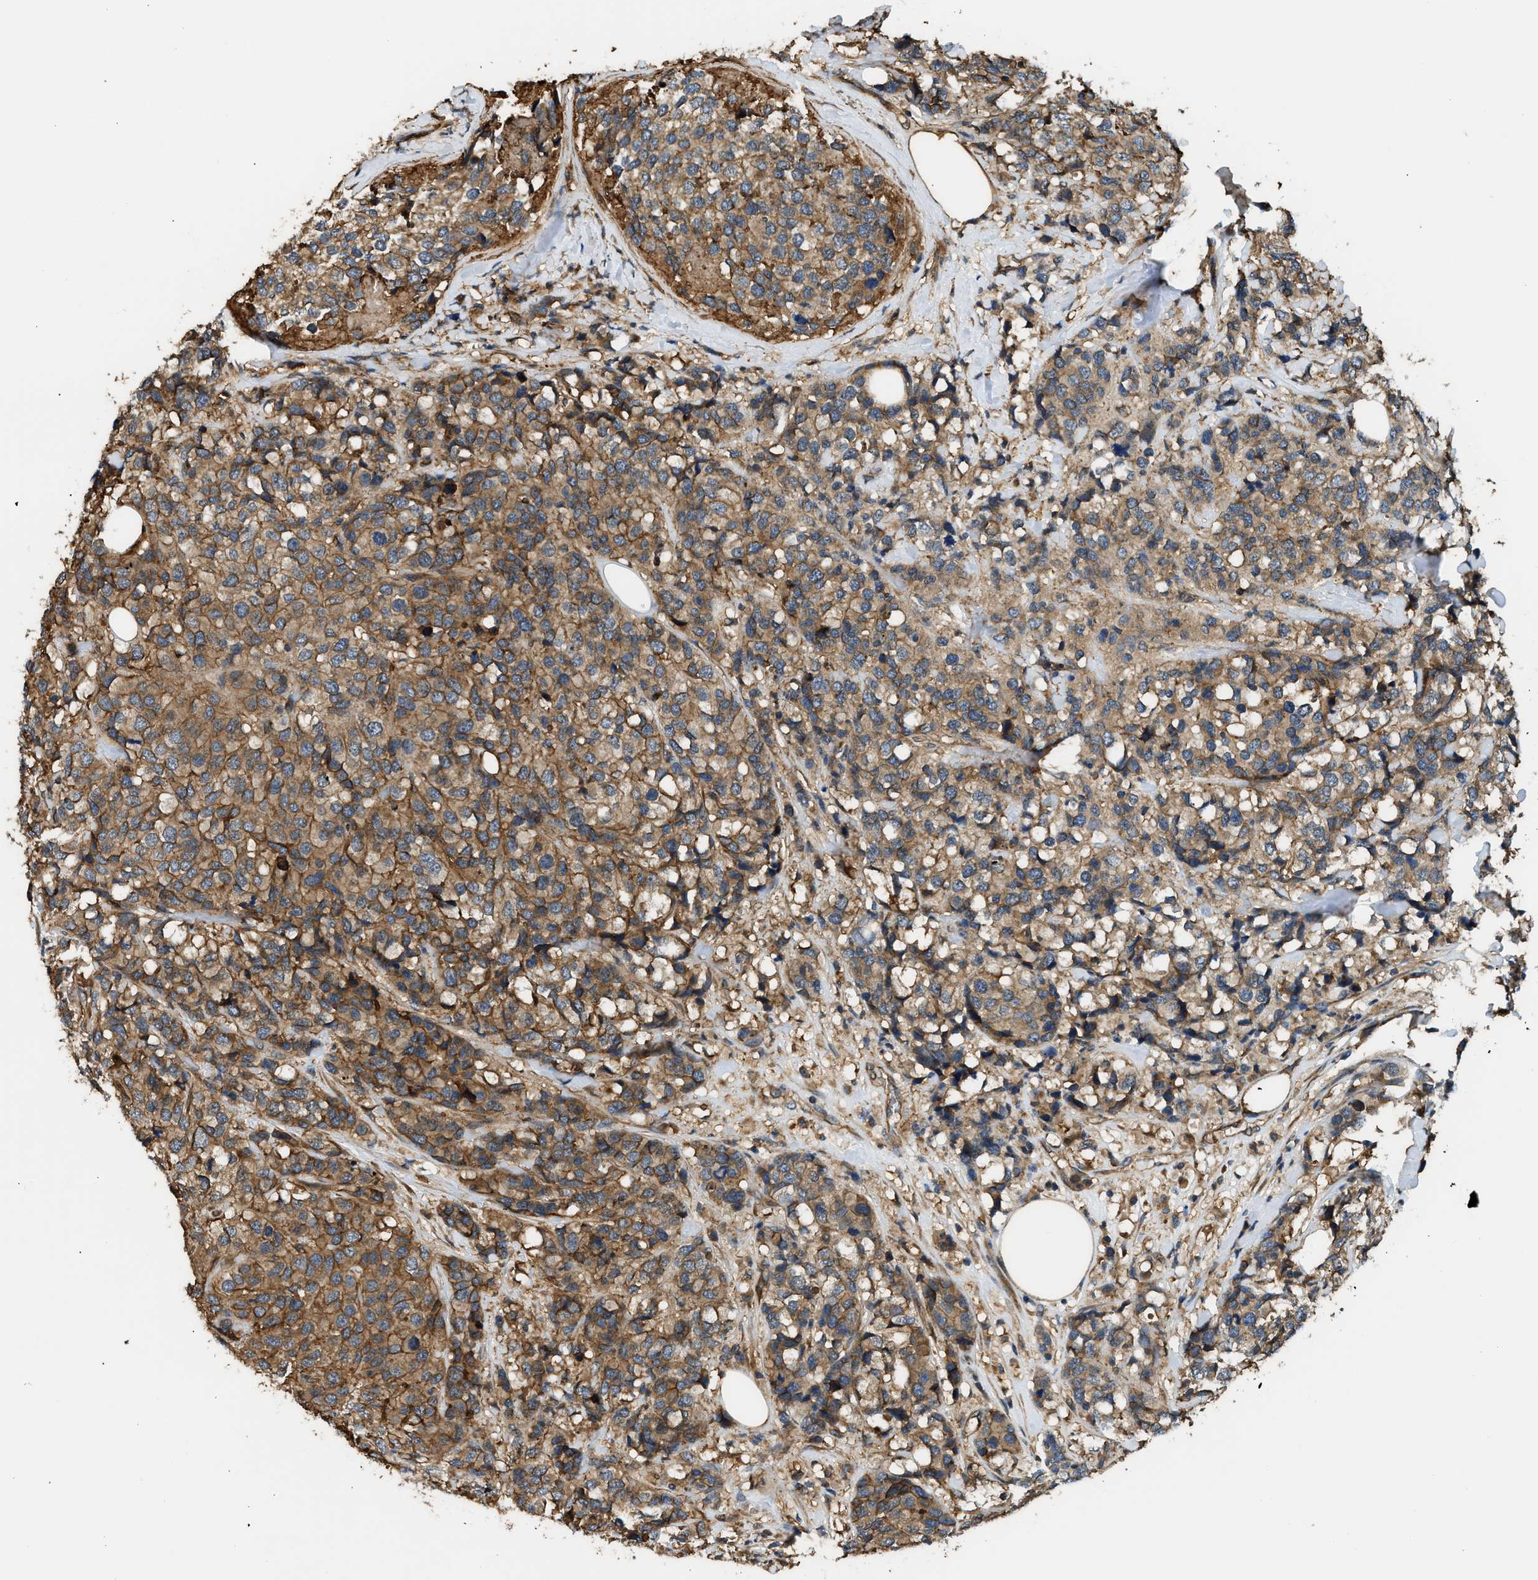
{"staining": {"intensity": "moderate", "quantity": ">75%", "location": "cytoplasmic/membranous"}, "tissue": "breast cancer", "cell_type": "Tumor cells", "image_type": "cancer", "snomed": [{"axis": "morphology", "description": "Lobular carcinoma"}, {"axis": "topography", "description": "Breast"}], "caption": "There is medium levels of moderate cytoplasmic/membranous positivity in tumor cells of breast lobular carcinoma, as demonstrated by immunohistochemical staining (brown color).", "gene": "DDHD2", "patient": {"sex": "female", "age": 59}}